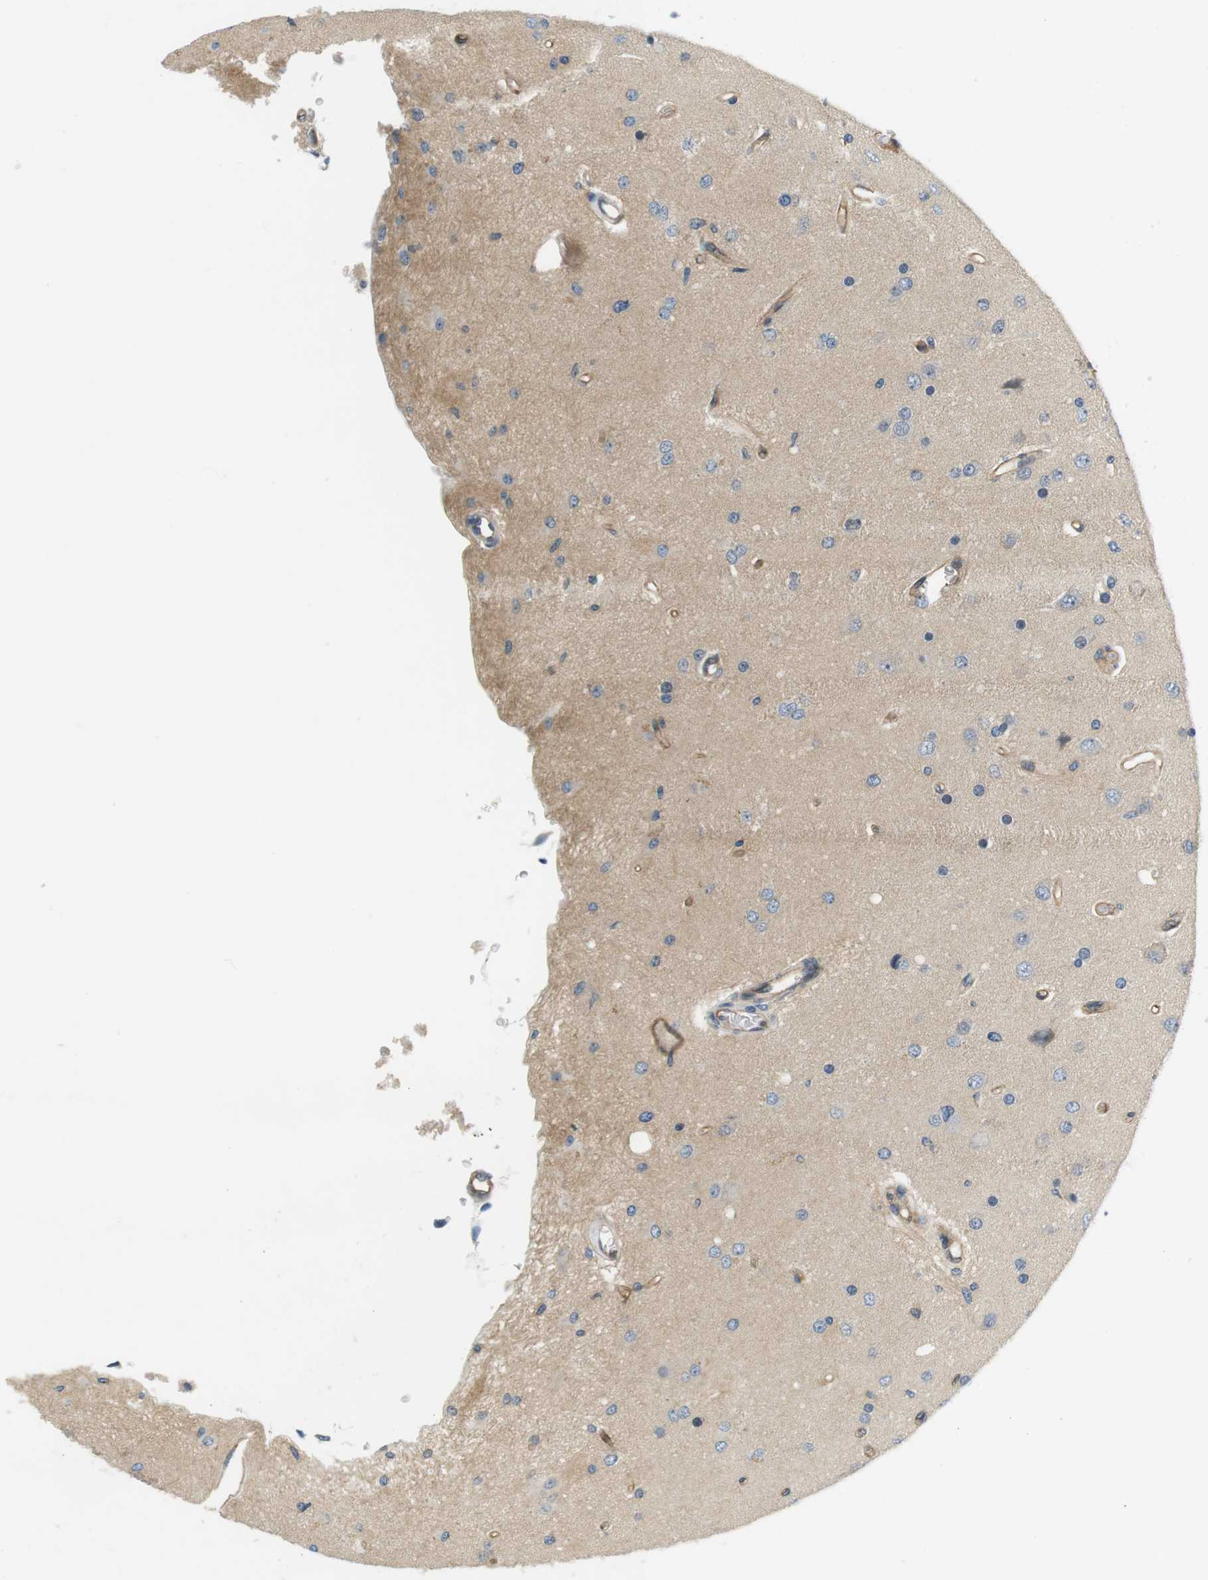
{"staining": {"intensity": "weak", "quantity": "<25%", "location": "cytoplasmic/membranous"}, "tissue": "glioma", "cell_type": "Tumor cells", "image_type": "cancer", "snomed": [{"axis": "morphology", "description": "Normal tissue, NOS"}, {"axis": "morphology", "description": "Glioma, malignant, High grade"}, {"axis": "topography", "description": "Cerebral cortex"}], "caption": "Immunohistochemistry of malignant glioma (high-grade) shows no staining in tumor cells.", "gene": "SLC30A1", "patient": {"sex": "male", "age": 77}}